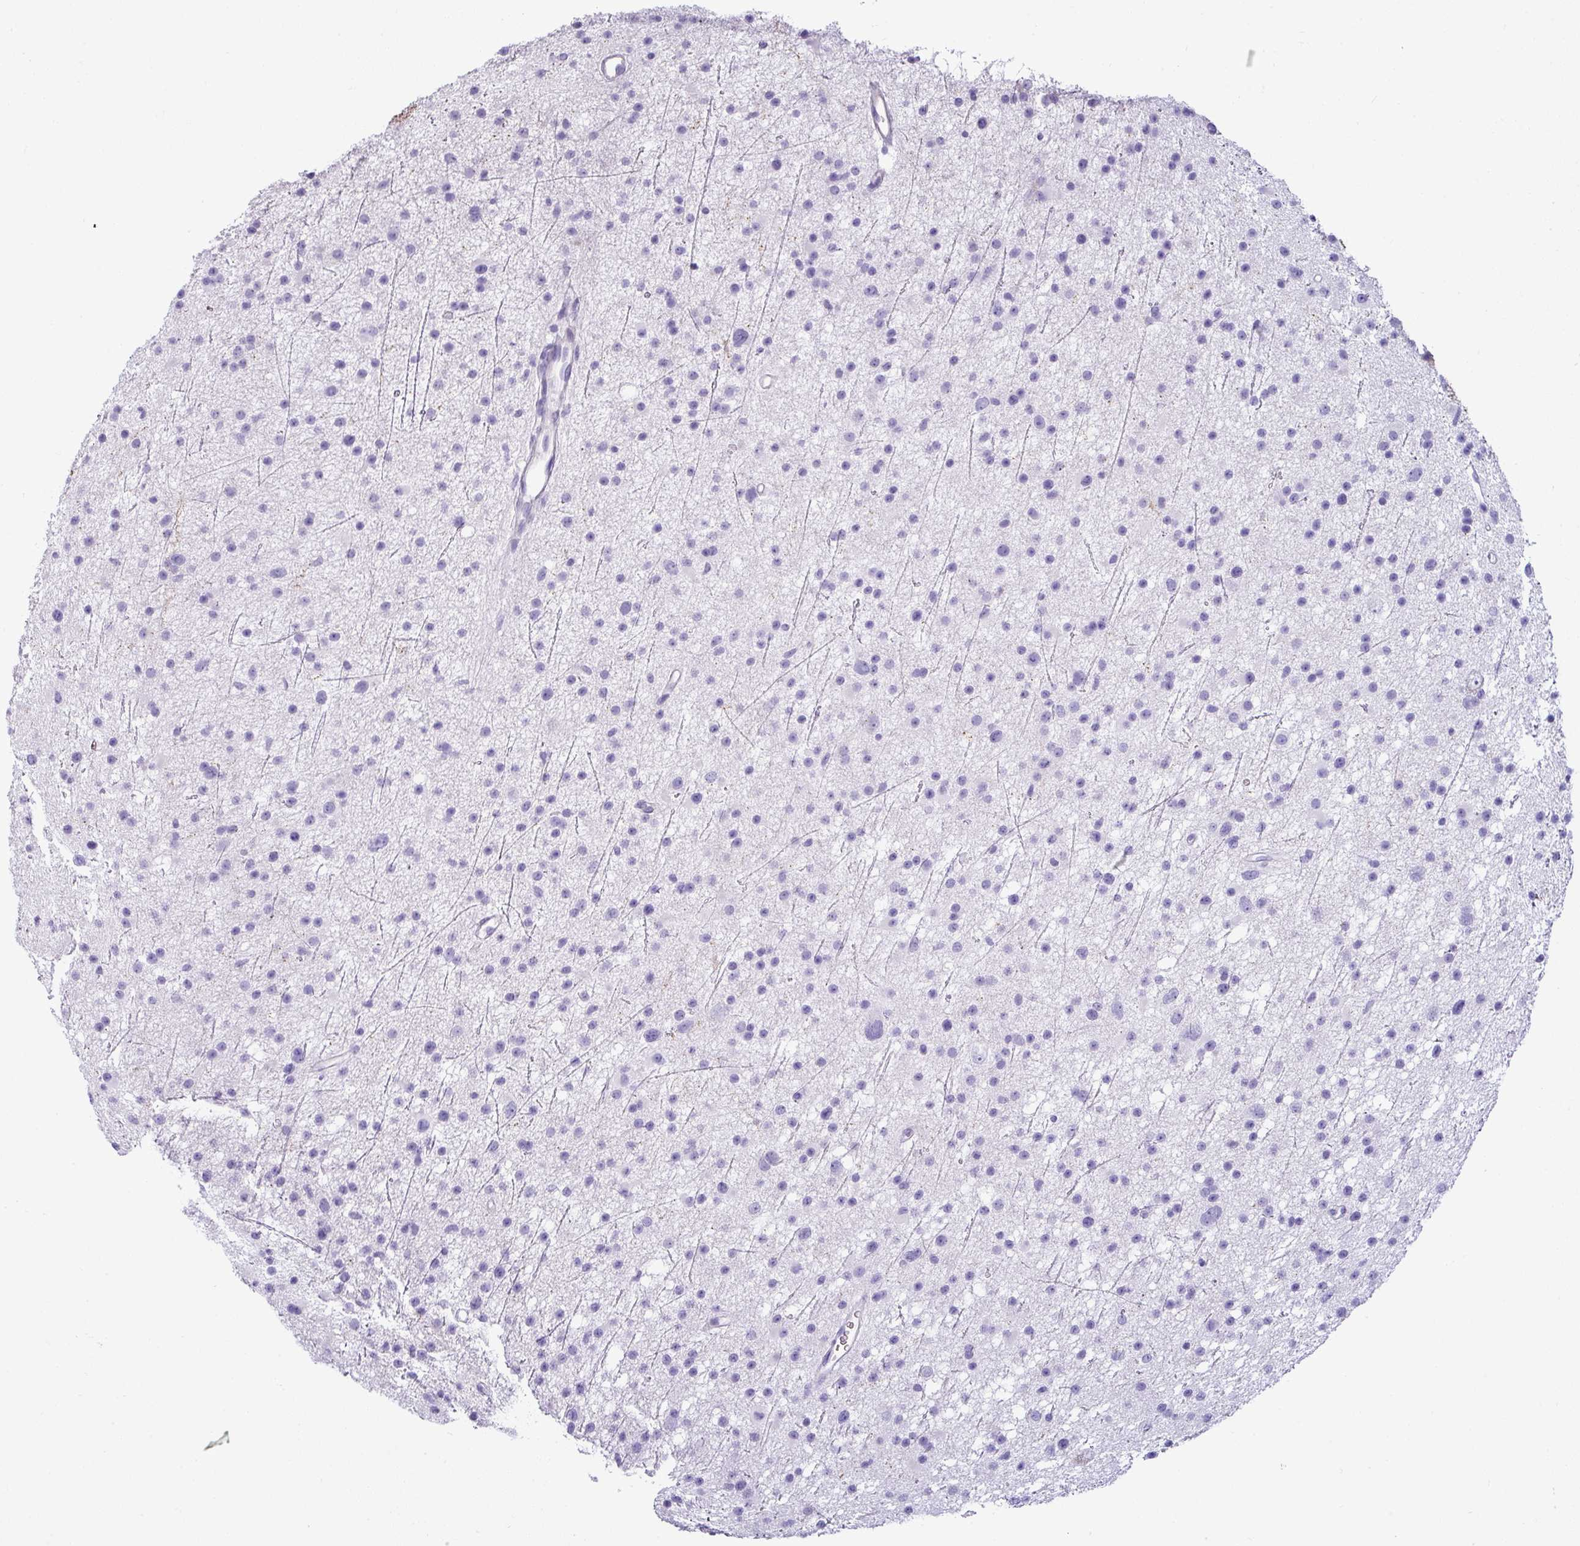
{"staining": {"intensity": "negative", "quantity": "none", "location": "none"}, "tissue": "glioma", "cell_type": "Tumor cells", "image_type": "cancer", "snomed": [{"axis": "morphology", "description": "Glioma, malignant, Low grade"}, {"axis": "topography", "description": "Cerebral cortex"}], "caption": "Tumor cells are negative for brown protein staining in low-grade glioma (malignant).", "gene": "VCX2", "patient": {"sex": "female", "age": 39}}